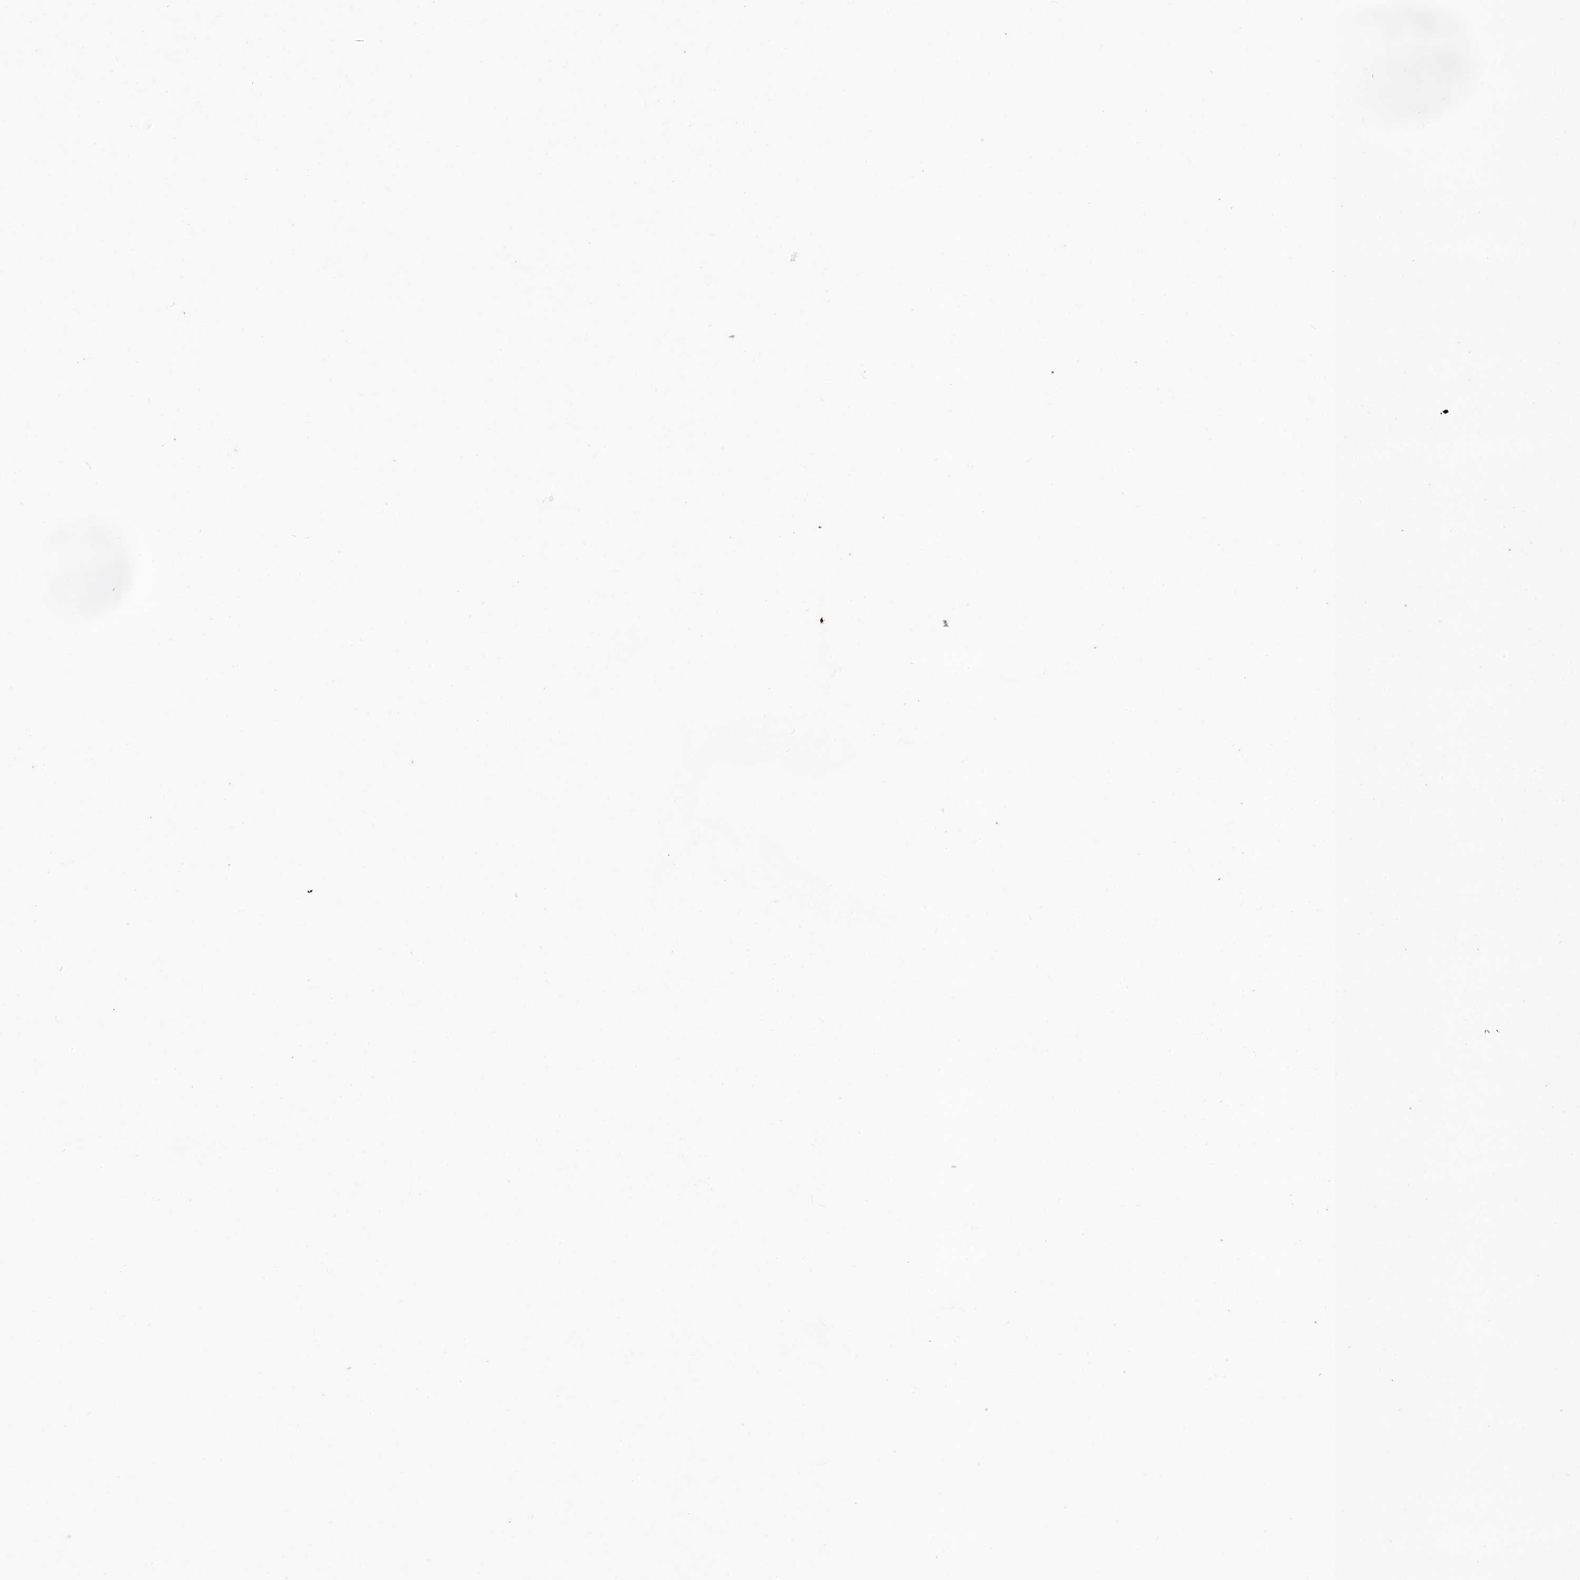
{"staining": {"intensity": "negative", "quantity": "none", "location": "none"}, "tissue": "tonsil", "cell_type": "Germinal center cells", "image_type": "normal", "snomed": [{"axis": "morphology", "description": "Normal tissue, NOS"}, {"axis": "topography", "description": "Tonsil"}], "caption": "The micrograph reveals no staining of germinal center cells in benign tonsil.", "gene": "BMERB1", "patient": {"sex": "male", "age": 27}}